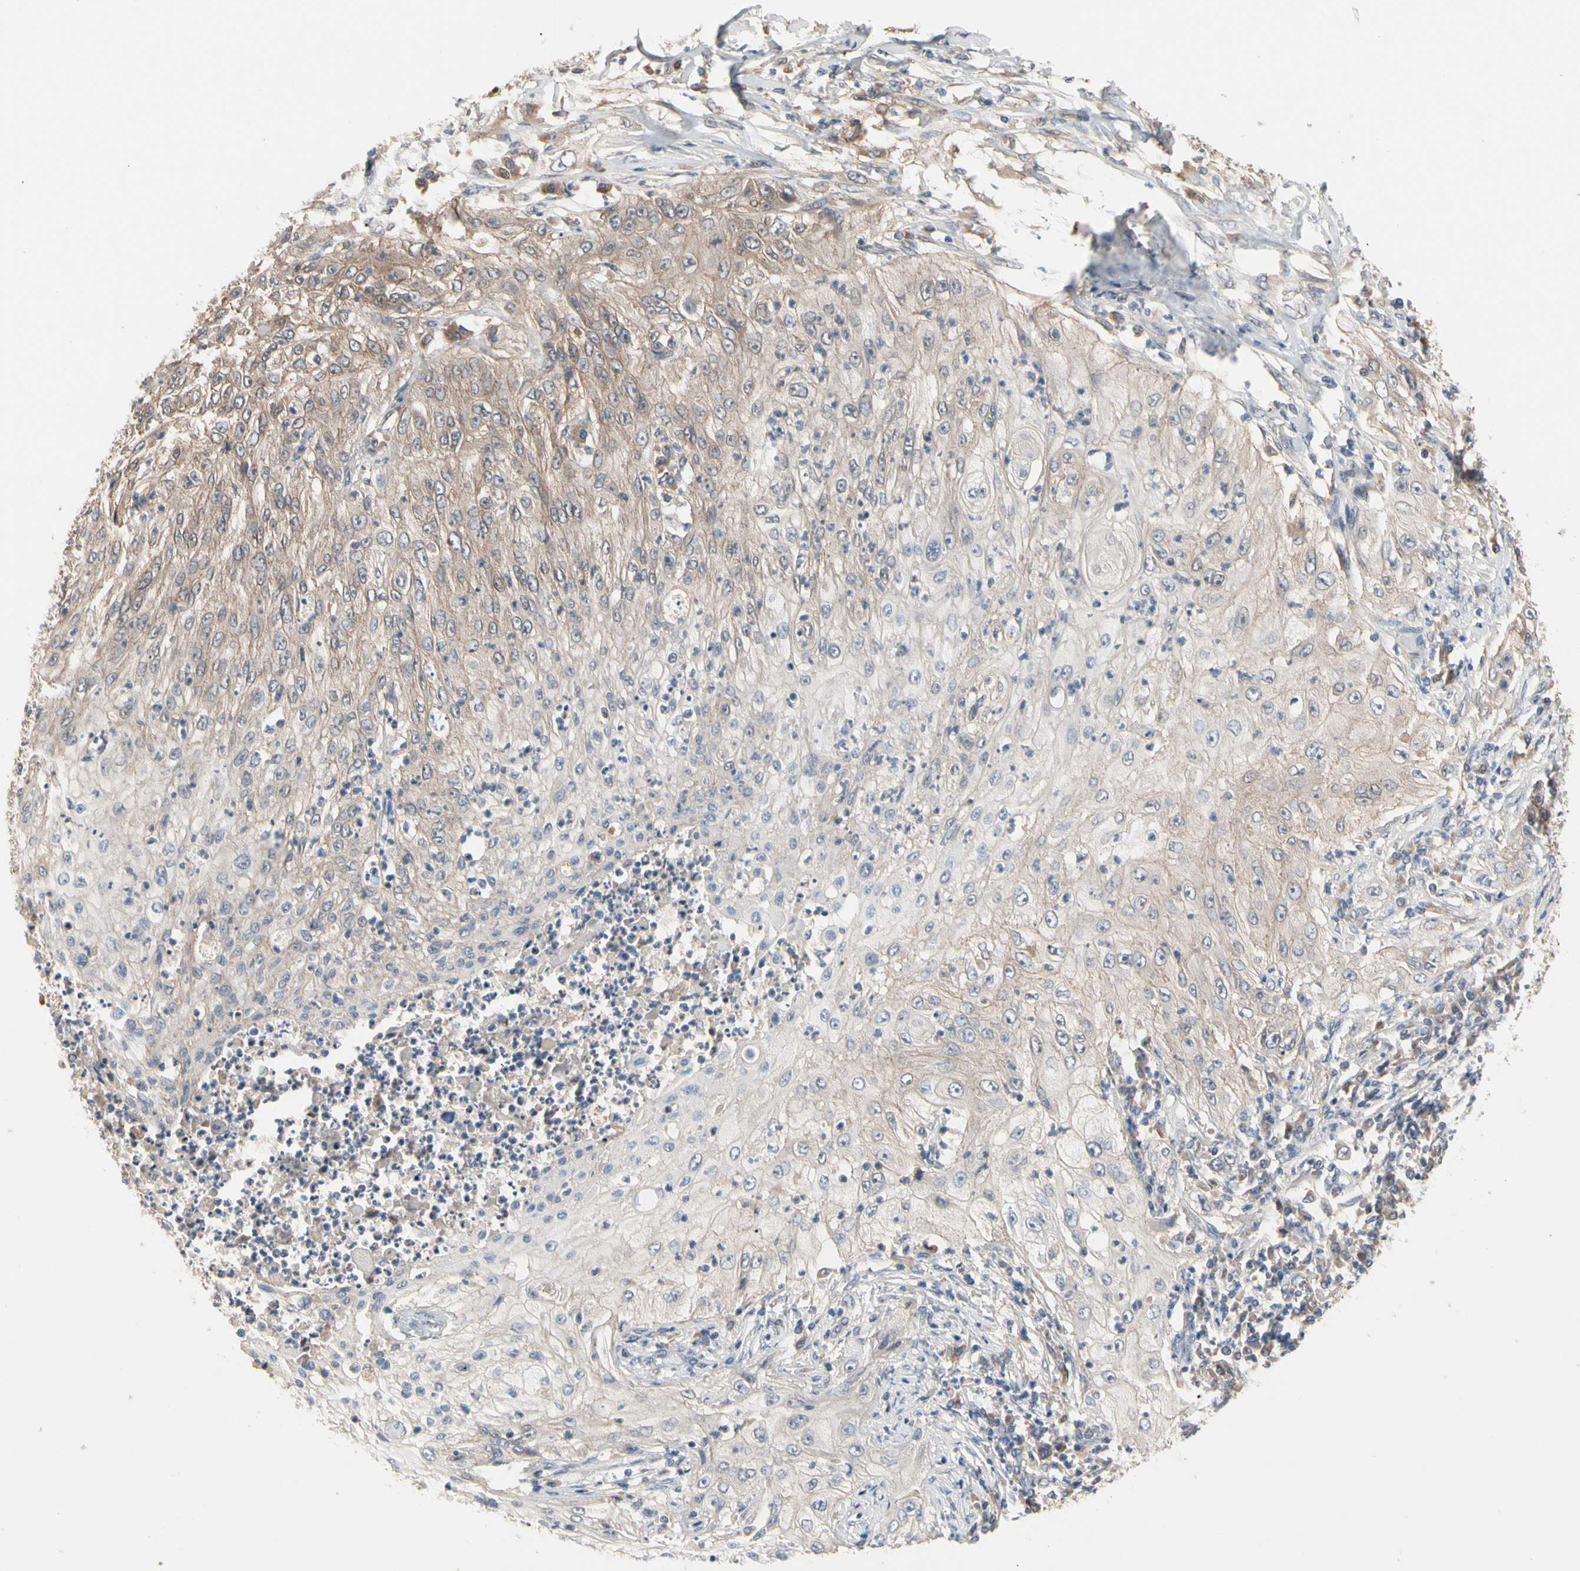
{"staining": {"intensity": "moderate", "quantity": "25%-75%", "location": "cytoplasmic/membranous"}, "tissue": "lung cancer", "cell_type": "Tumor cells", "image_type": "cancer", "snomed": [{"axis": "morphology", "description": "Inflammation, NOS"}, {"axis": "morphology", "description": "Squamous cell carcinoma, NOS"}, {"axis": "topography", "description": "Lymph node"}, {"axis": "topography", "description": "Soft tissue"}, {"axis": "topography", "description": "Lung"}], "caption": "Moderate cytoplasmic/membranous staining is seen in about 25%-75% of tumor cells in lung cancer (squamous cell carcinoma).", "gene": "DPP8", "patient": {"sex": "male", "age": 66}}